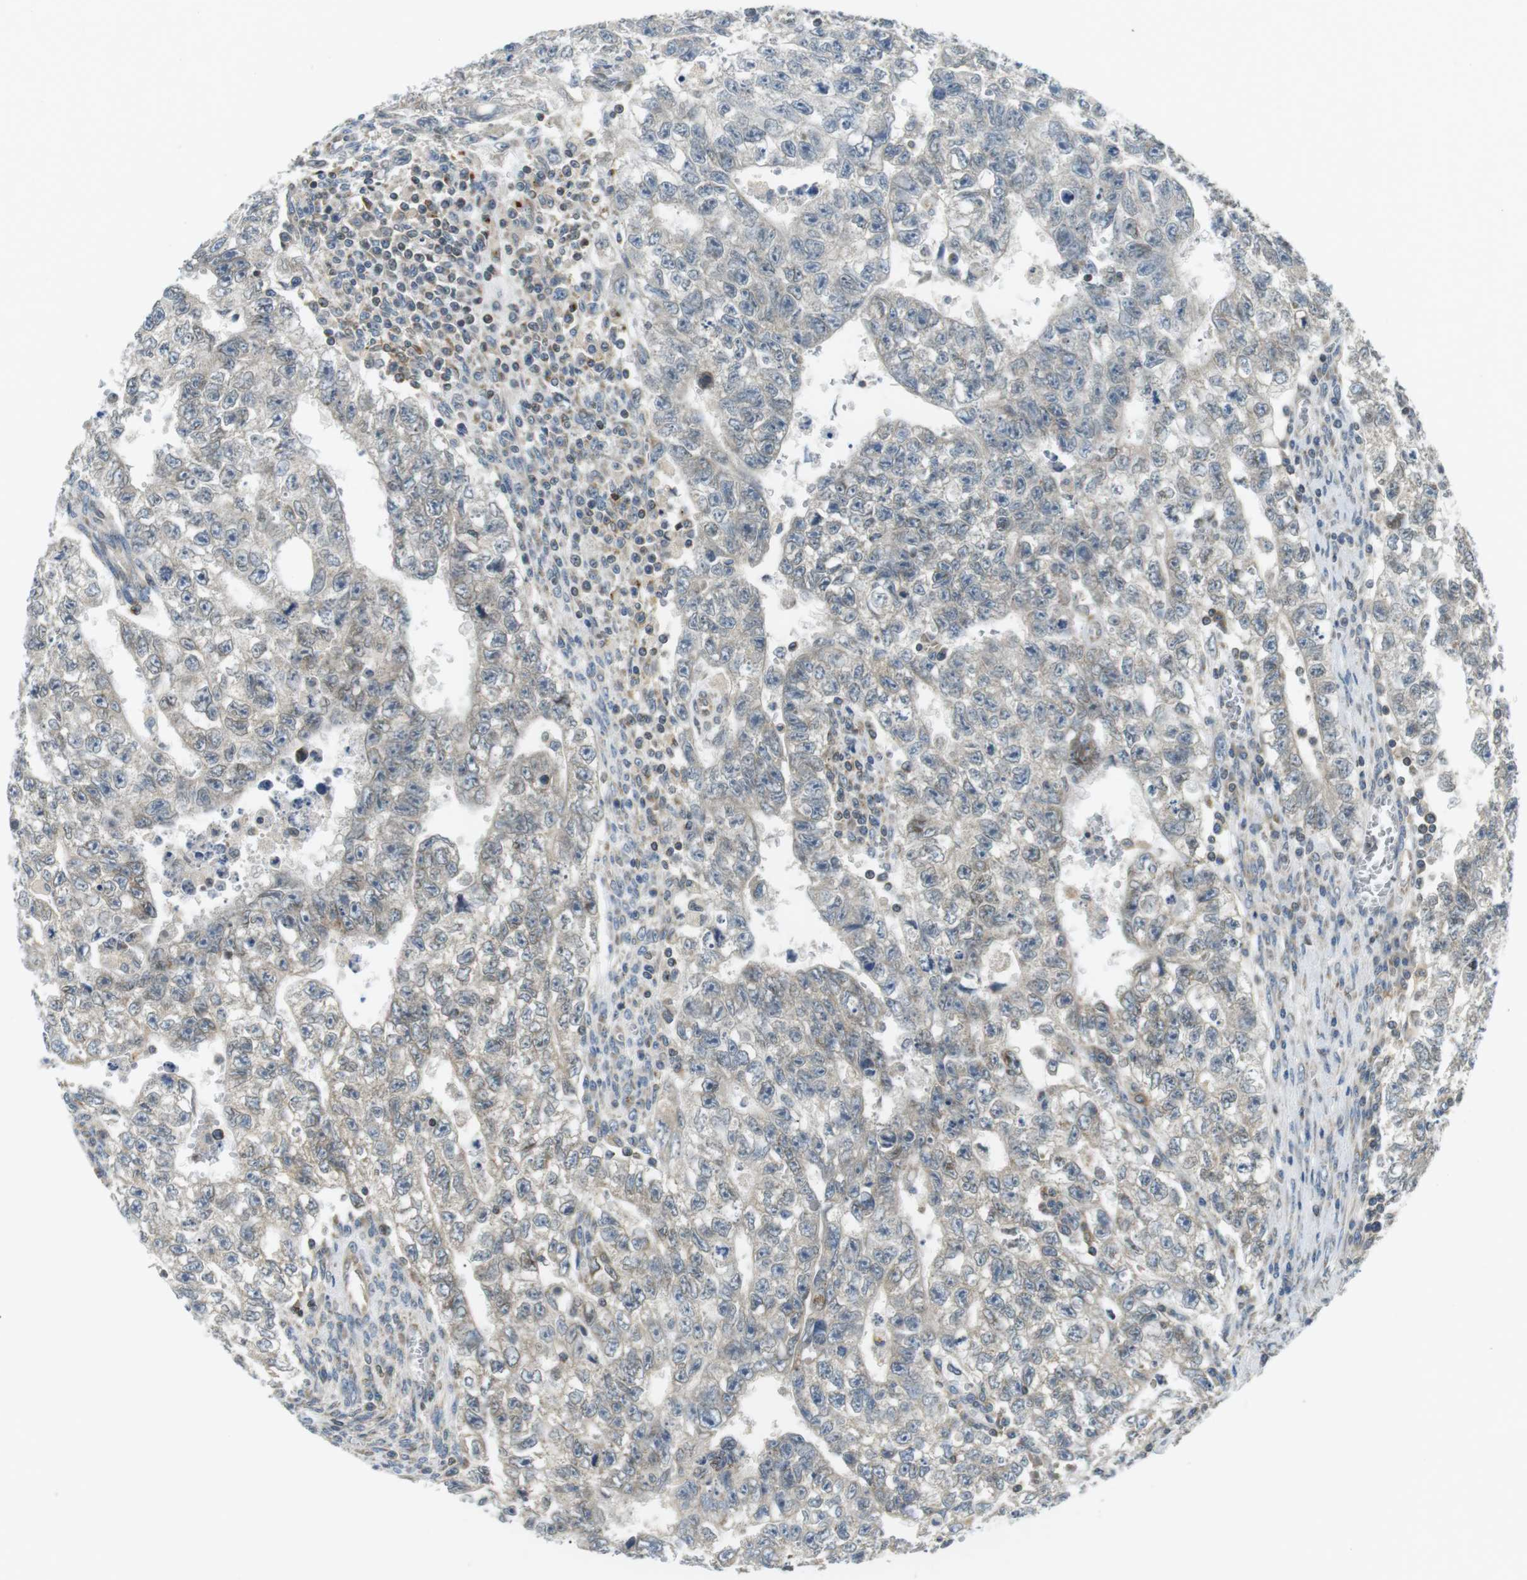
{"staining": {"intensity": "negative", "quantity": "none", "location": "none"}, "tissue": "testis cancer", "cell_type": "Tumor cells", "image_type": "cancer", "snomed": [{"axis": "morphology", "description": "Seminoma, NOS"}, {"axis": "morphology", "description": "Carcinoma, Embryonal, NOS"}, {"axis": "topography", "description": "Testis"}], "caption": "Immunohistochemistry of testis cancer demonstrates no positivity in tumor cells.", "gene": "TMX4", "patient": {"sex": "male", "age": 38}}